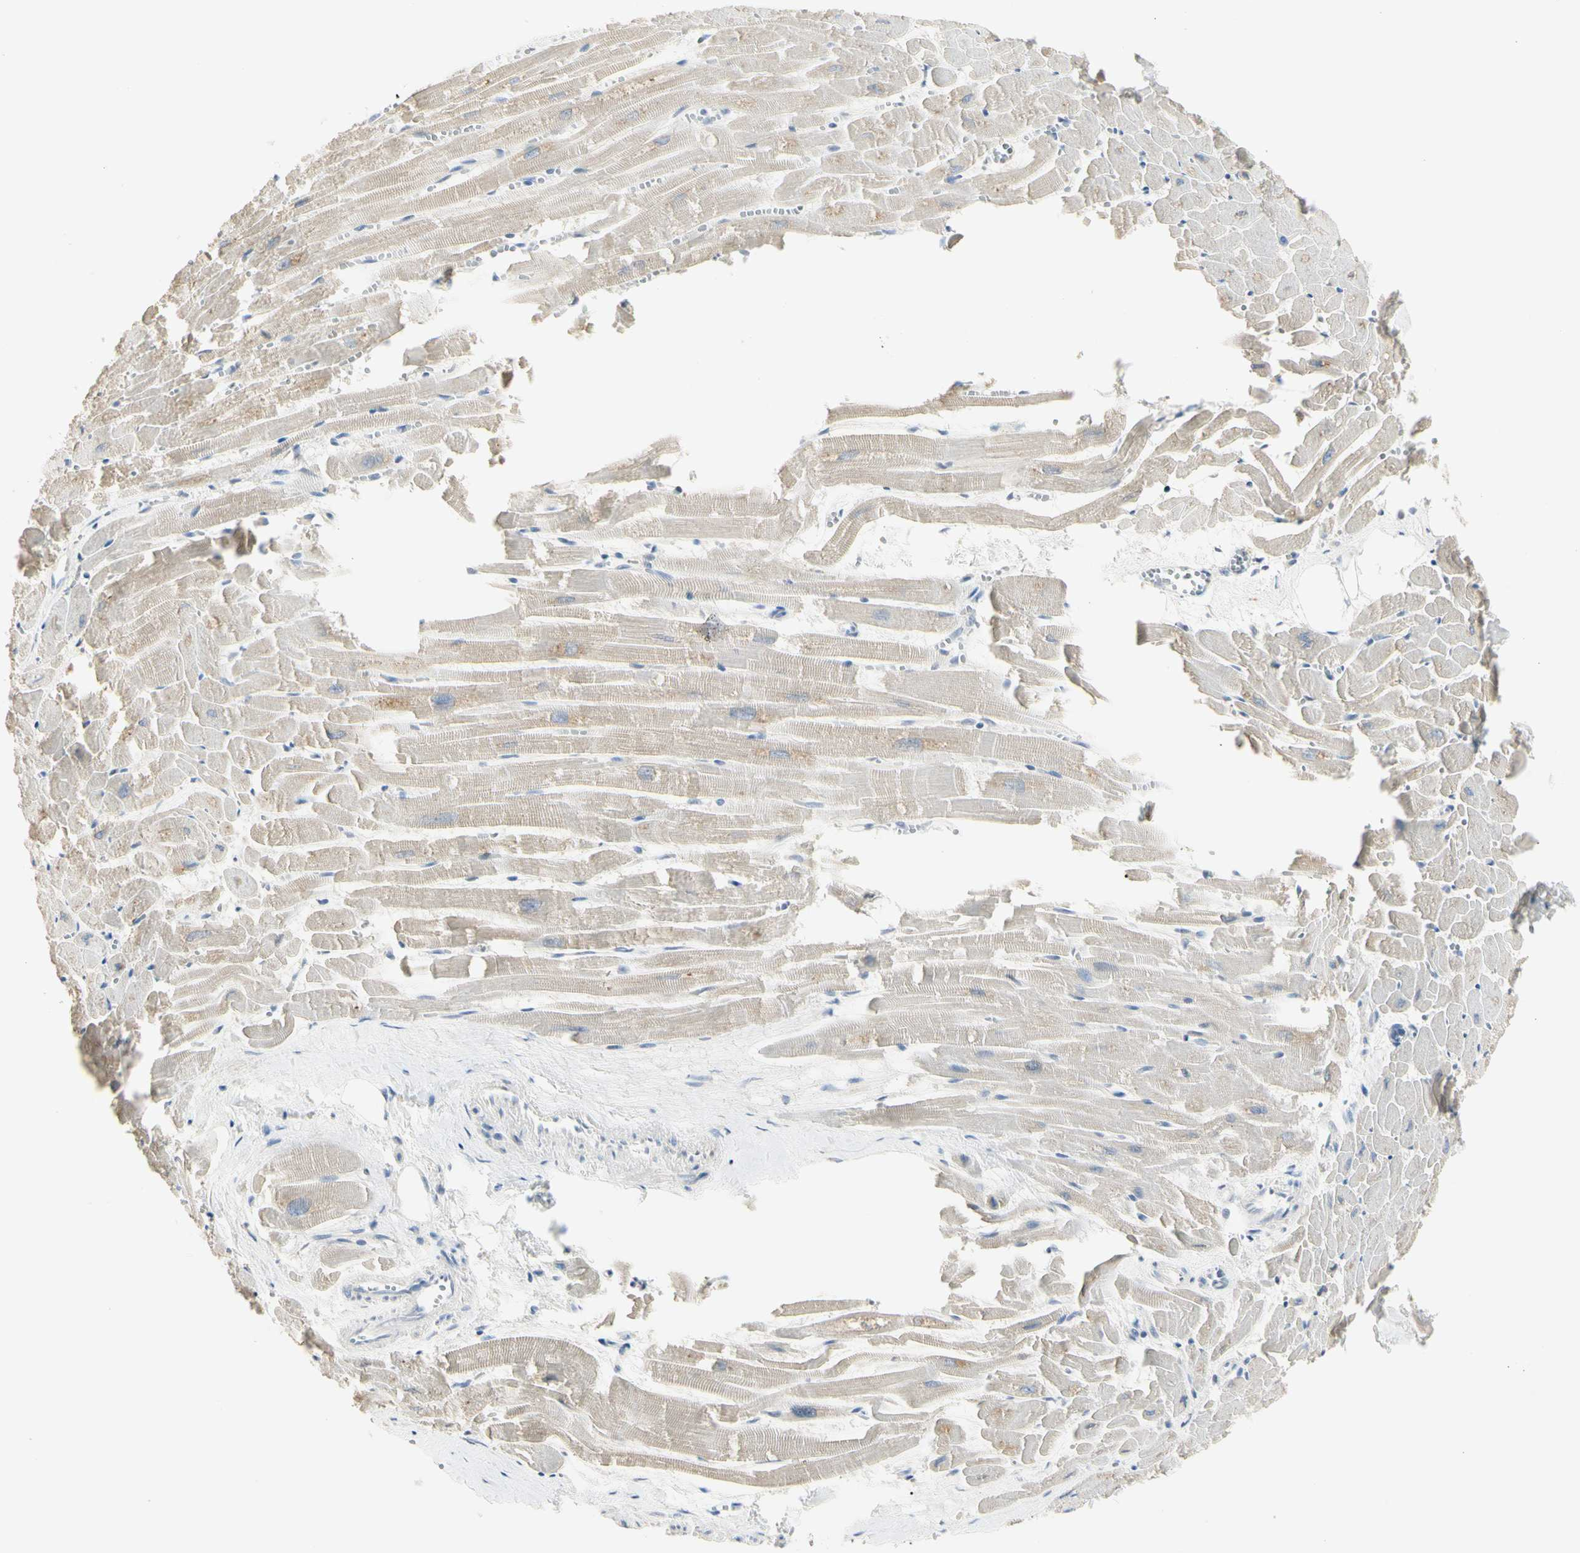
{"staining": {"intensity": "weak", "quantity": "25%-75%", "location": "cytoplasmic/membranous"}, "tissue": "heart muscle", "cell_type": "Cardiomyocytes", "image_type": "normal", "snomed": [{"axis": "morphology", "description": "Normal tissue, NOS"}, {"axis": "topography", "description": "Heart"}], "caption": "Immunohistochemical staining of unremarkable human heart muscle displays weak cytoplasmic/membranous protein positivity in approximately 25%-75% of cardiomyocytes.", "gene": "NFKB2", "patient": {"sex": "female", "age": 19}}